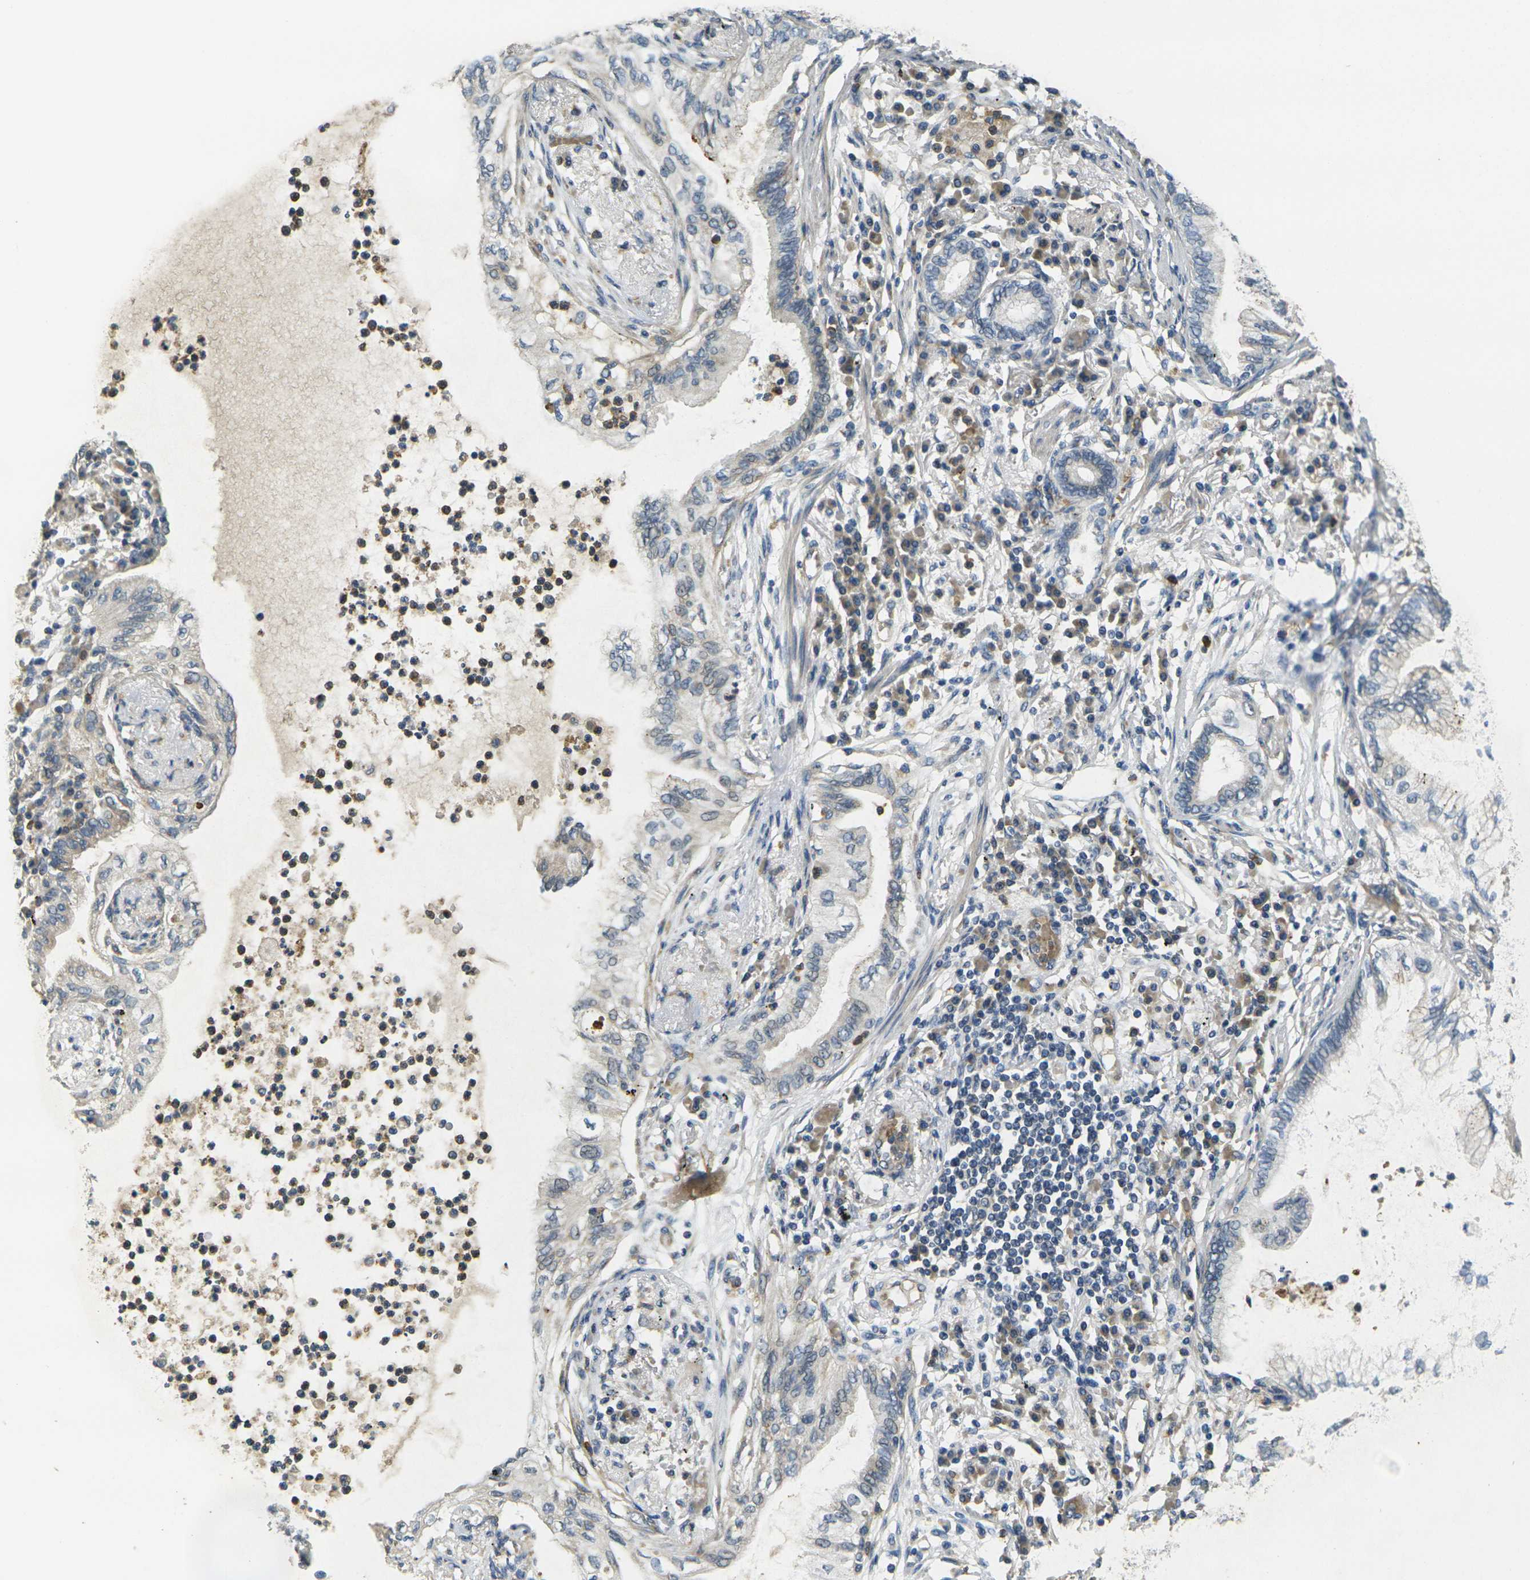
{"staining": {"intensity": "negative", "quantity": "none", "location": "none"}, "tissue": "lung cancer", "cell_type": "Tumor cells", "image_type": "cancer", "snomed": [{"axis": "morphology", "description": "Normal tissue, NOS"}, {"axis": "morphology", "description": "Adenocarcinoma, NOS"}, {"axis": "topography", "description": "Bronchus"}, {"axis": "topography", "description": "Lung"}], "caption": "This is an immunohistochemistry (IHC) histopathology image of human lung adenocarcinoma. There is no positivity in tumor cells.", "gene": "MINAR2", "patient": {"sex": "female", "age": 70}}